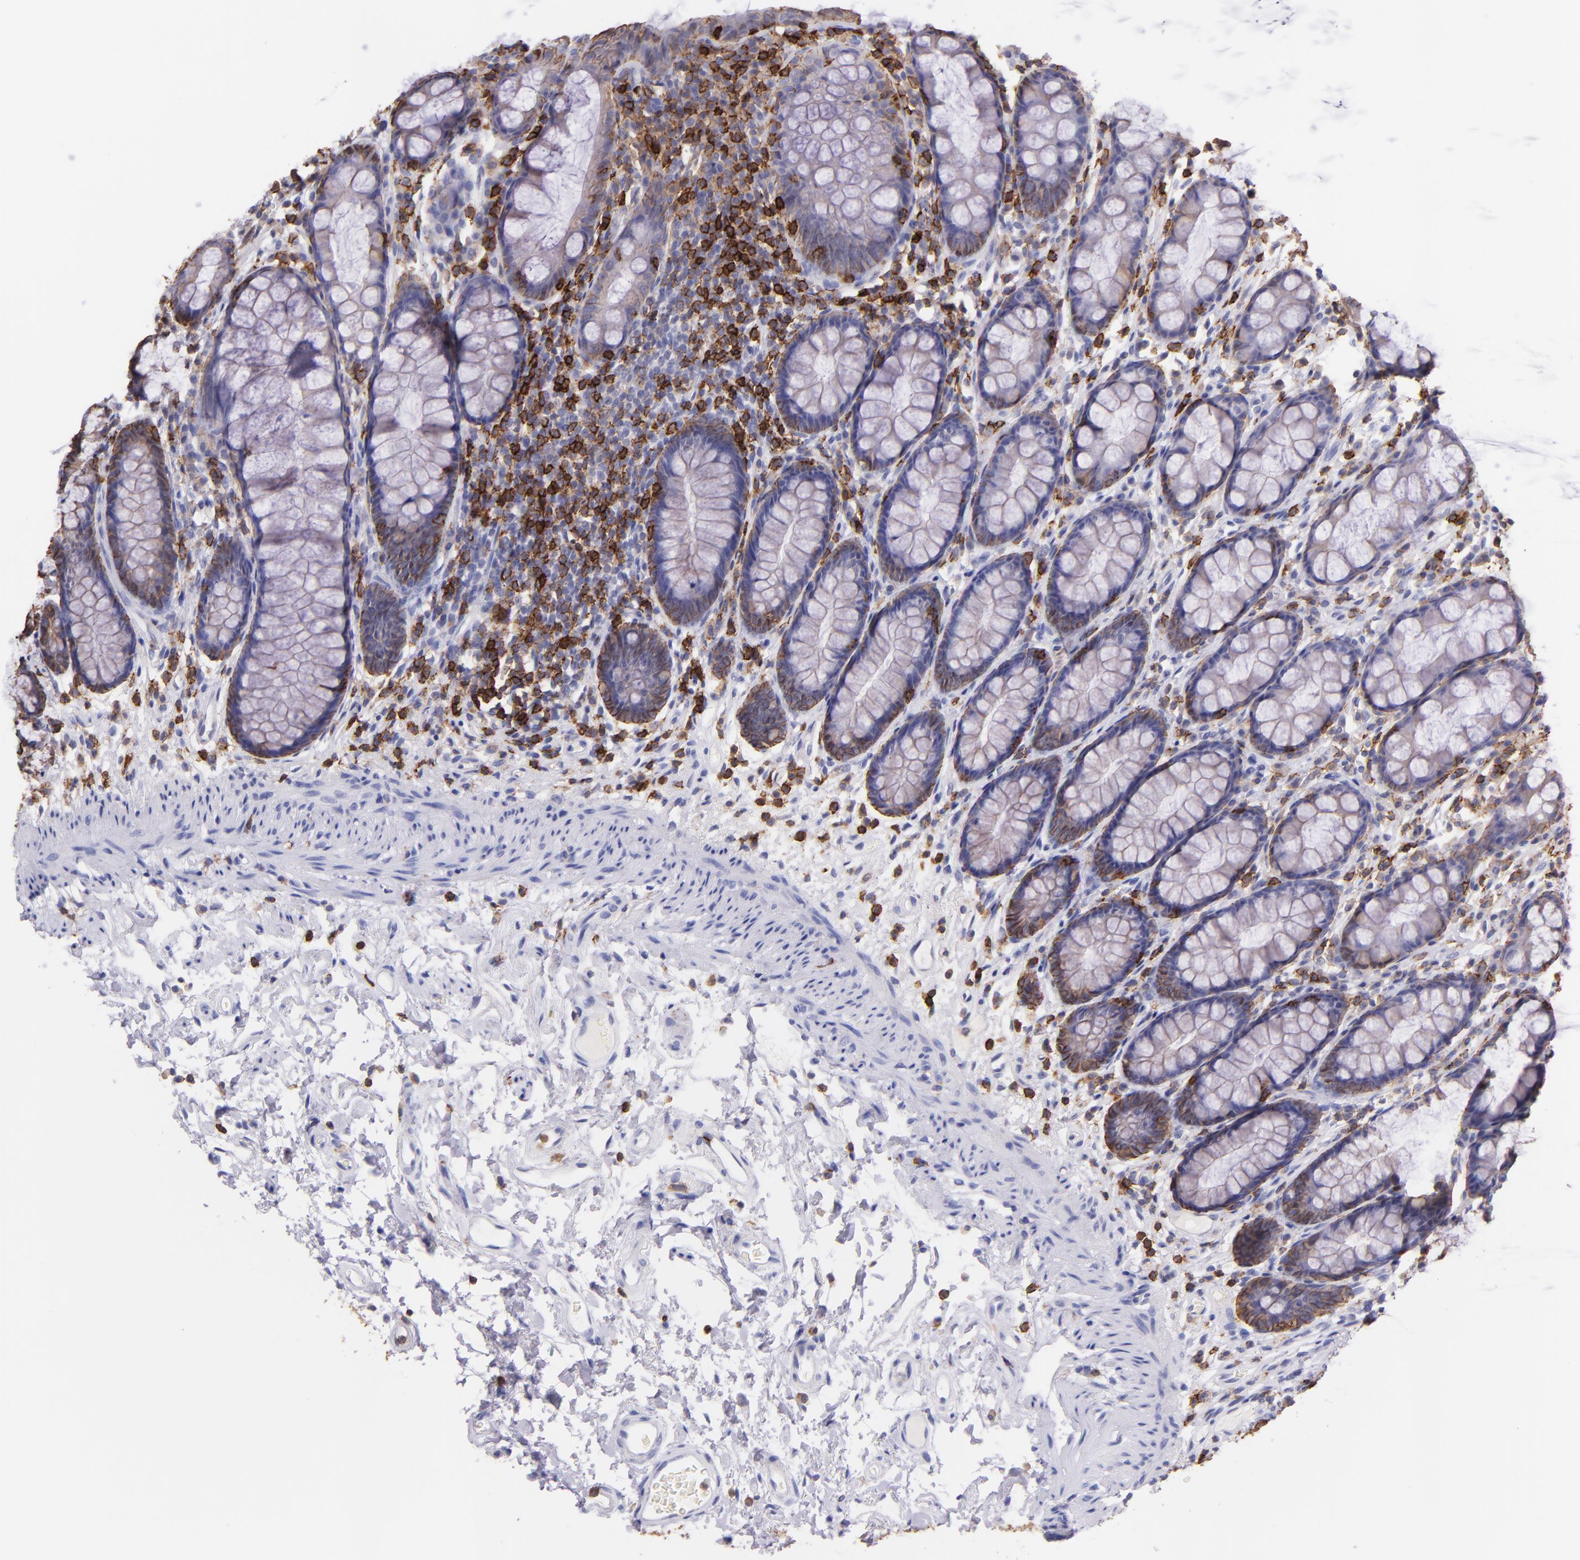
{"staining": {"intensity": "weak", "quantity": "<25%", "location": "cytoplasmic/membranous"}, "tissue": "rectum", "cell_type": "Glandular cells", "image_type": "normal", "snomed": [{"axis": "morphology", "description": "Normal tissue, NOS"}, {"axis": "topography", "description": "Rectum"}], "caption": "This is a image of immunohistochemistry (IHC) staining of benign rectum, which shows no positivity in glandular cells.", "gene": "SPN", "patient": {"sex": "male", "age": 92}}